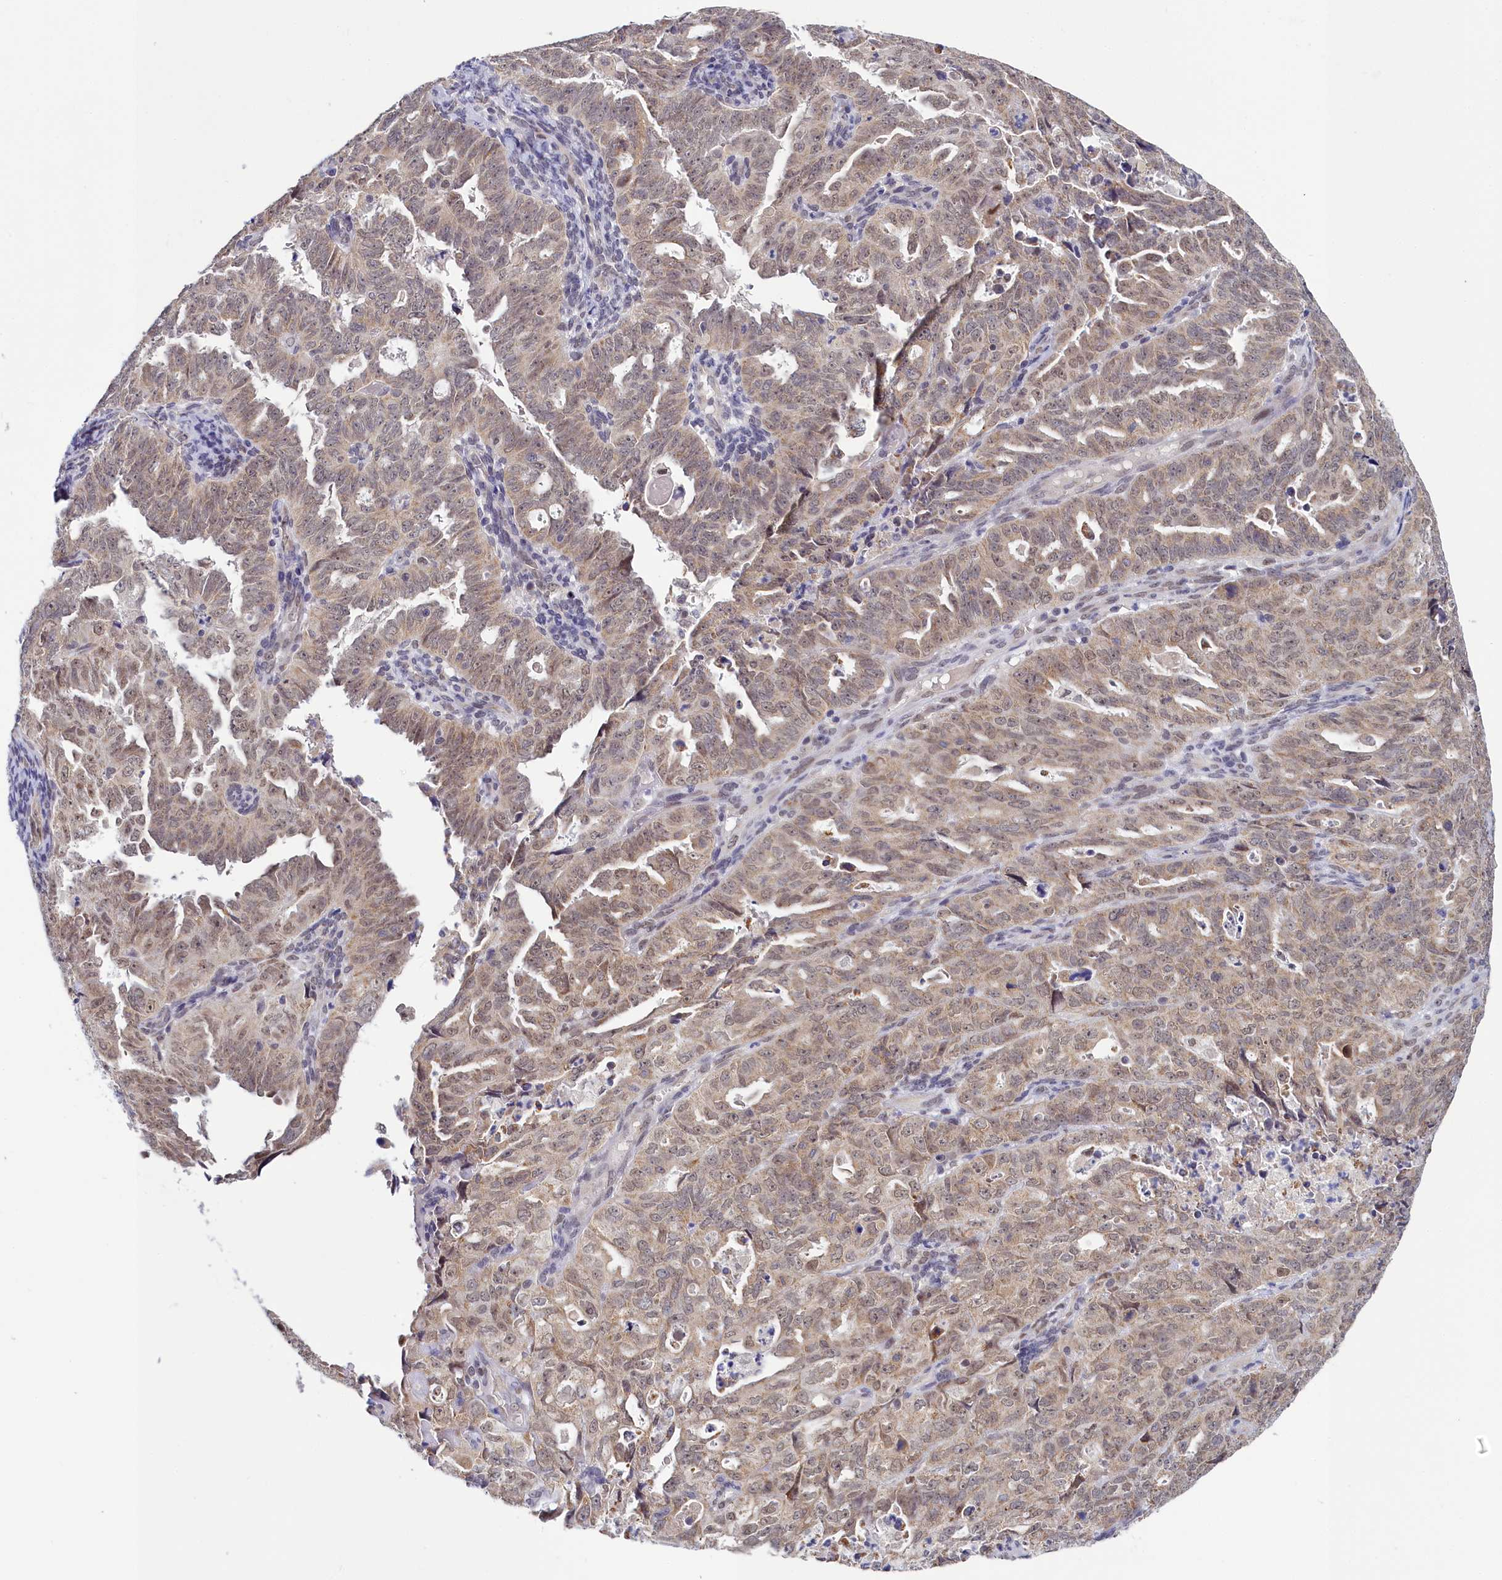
{"staining": {"intensity": "moderate", "quantity": ">75%", "location": "cytoplasmic/membranous,nuclear"}, "tissue": "endometrial cancer", "cell_type": "Tumor cells", "image_type": "cancer", "snomed": [{"axis": "morphology", "description": "Adenocarcinoma, NOS"}, {"axis": "topography", "description": "Endometrium"}], "caption": "Immunohistochemistry of human endometrial cancer (adenocarcinoma) displays medium levels of moderate cytoplasmic/membranous and nuclear staining in about >75% of tumor cells.", "gene": "PPHLN1", "patient": {"sex": "female", "age": 65}}